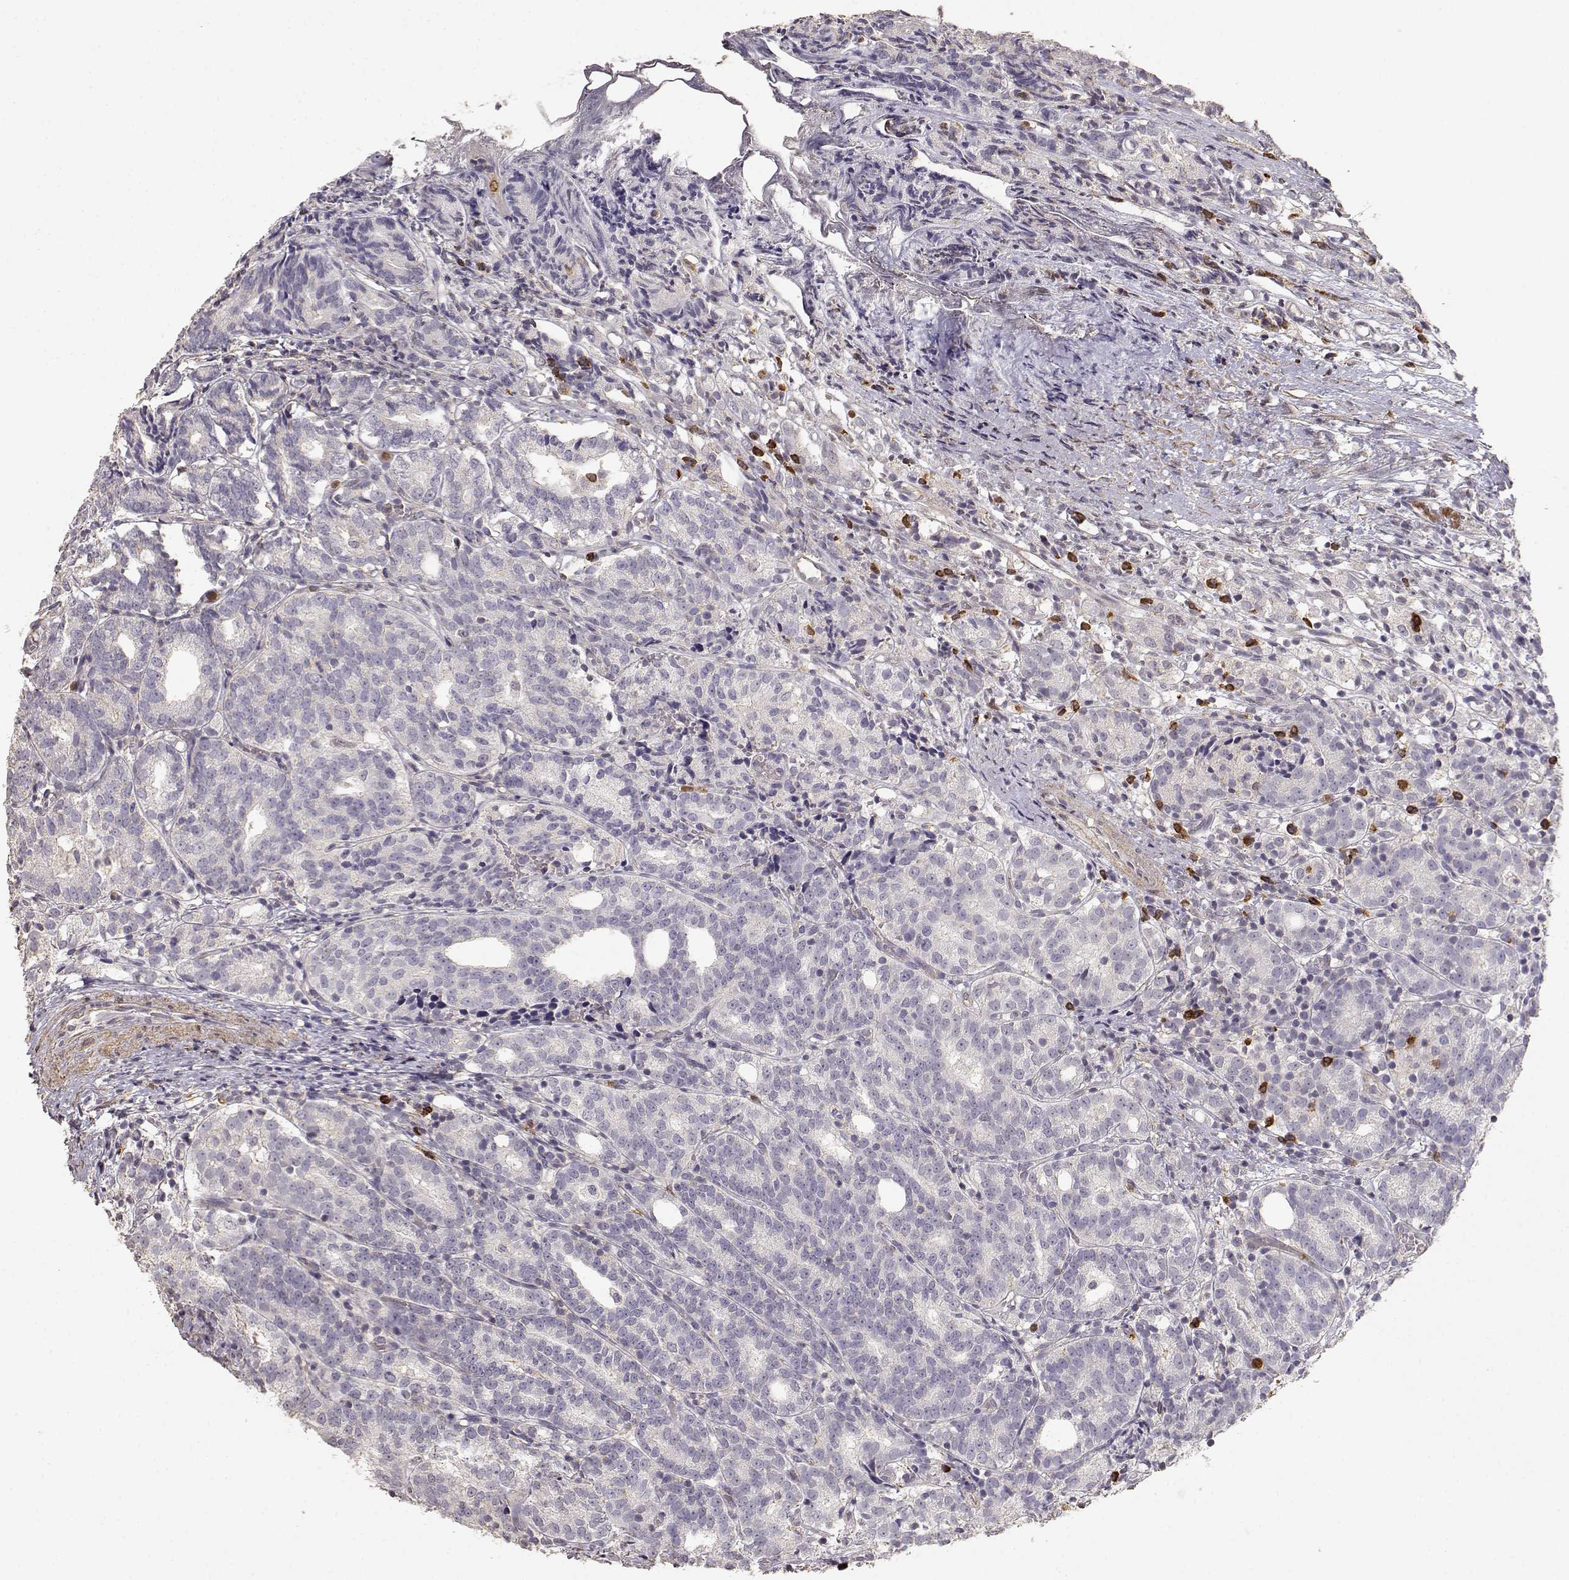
{"staining": {"intensity": "negative", "quantity": "none", "location": "none"}, "tissue": "prostate cancer", "cell_type": "Tumor cells", "image_type": "cancer", "snomed": [{"axis": "morphology", "description": "Adenocarcinoma, High grade"}, {"axis": "topography", "description": "Prostate"}], "caption": "Image shows no significant protein staining in tumor cells of prostate high-grade adenocarcinoma. The staining is performed using DAB (3,3'-diaminobenzidine) brown chromogen with nuclei counter-stained in using hematoxylin.", "gene": "TNFRSF10C", "patient": {"sex": "male", "age": 53}}